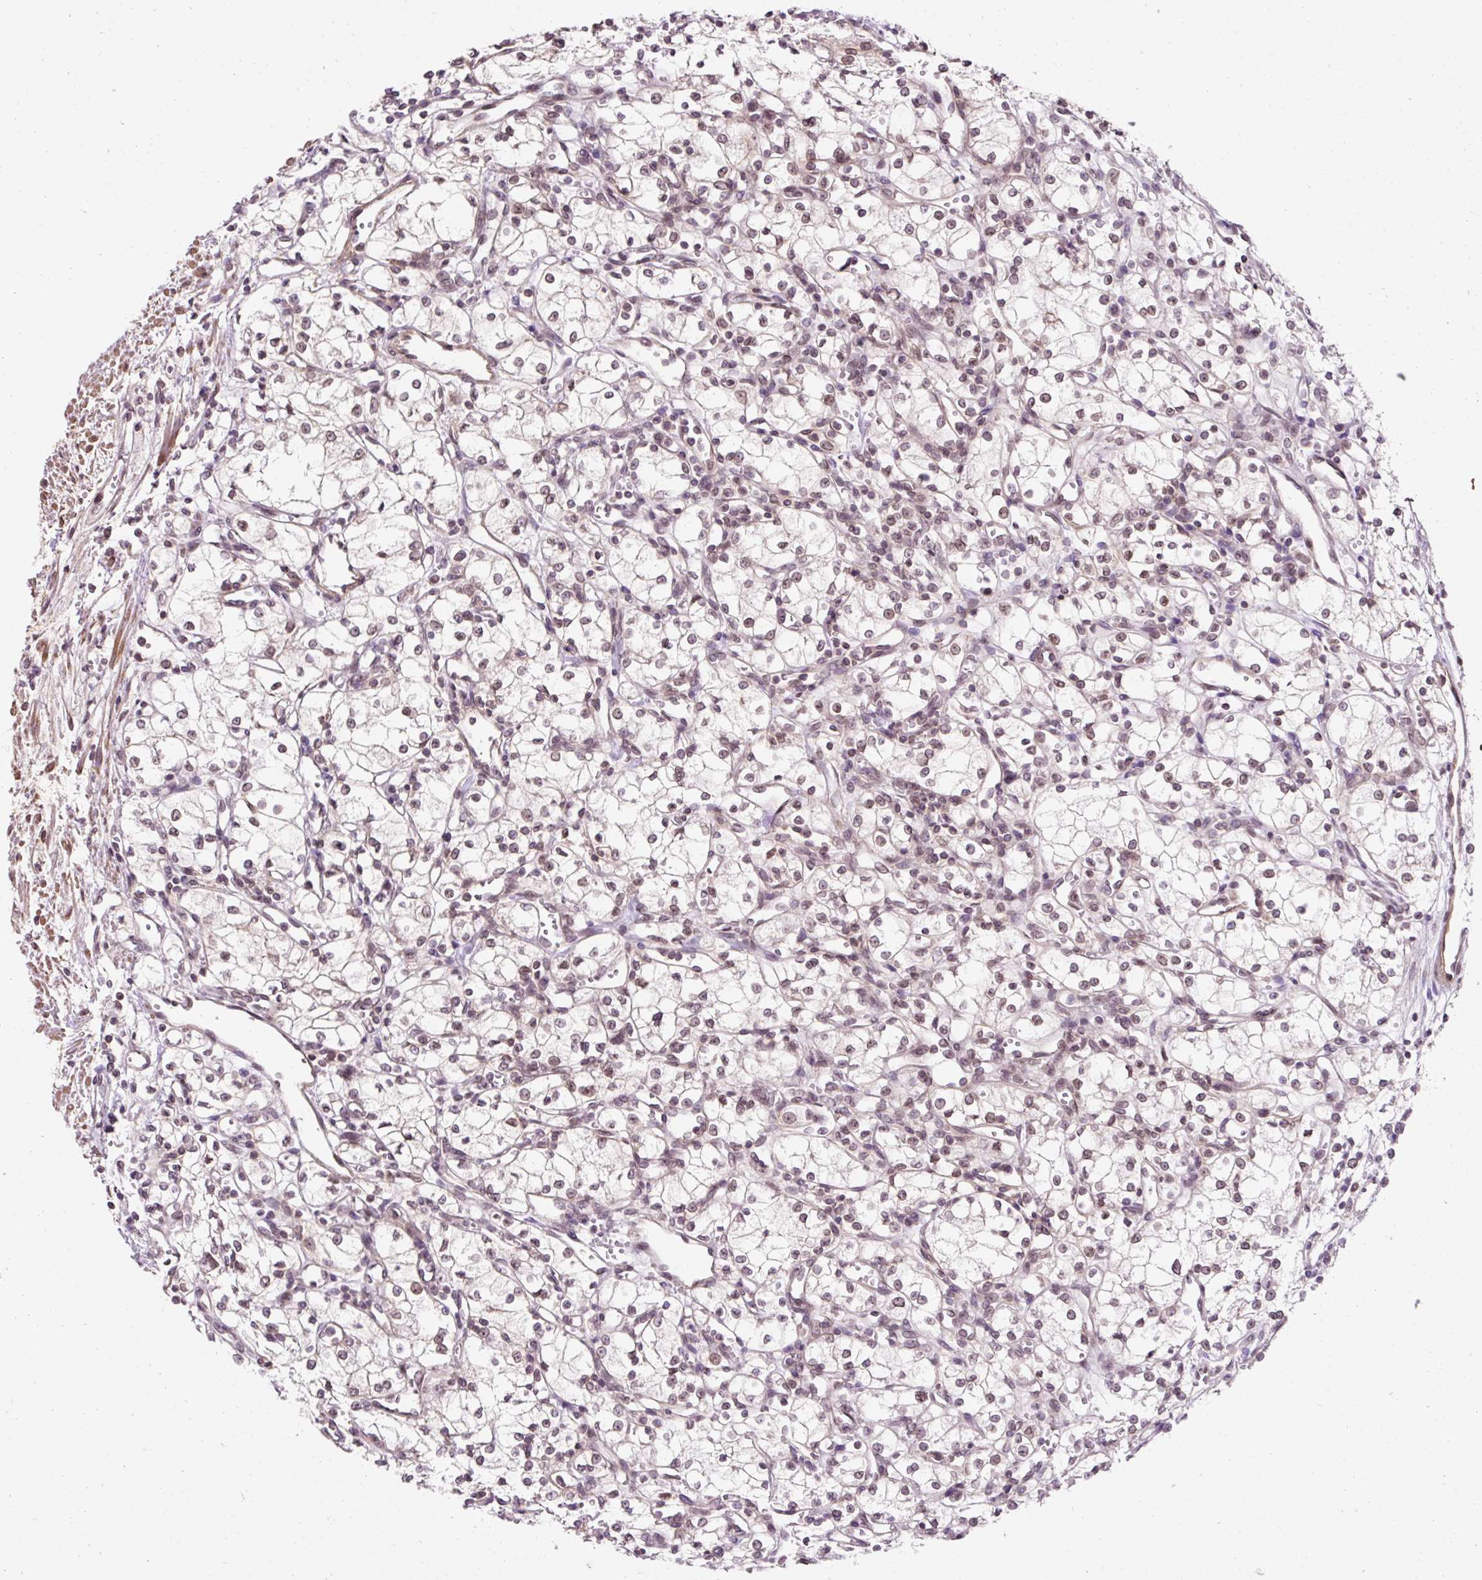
{"staining": {"intensity": "weak", "quantity": ">75%", "location": "cytoplasmic/membranous,nuclear"}, "tissue": "renal cancer", "cell_type": "Tumor cells", "image_type": "cancer", "snomed": [{"axis": "morphology", "description": "Adenocarcinoma, NOS"}, {"axis": "topography", "description": "Kidney"}], "caption": "Protein expression analysis of human renal cancer reveals weak cytoplasmic/membranous and nuclear staining in approximately >75% of tumor cells.", "gene": "ZNF610", "patient": {"sex": "male", "age": 59}}